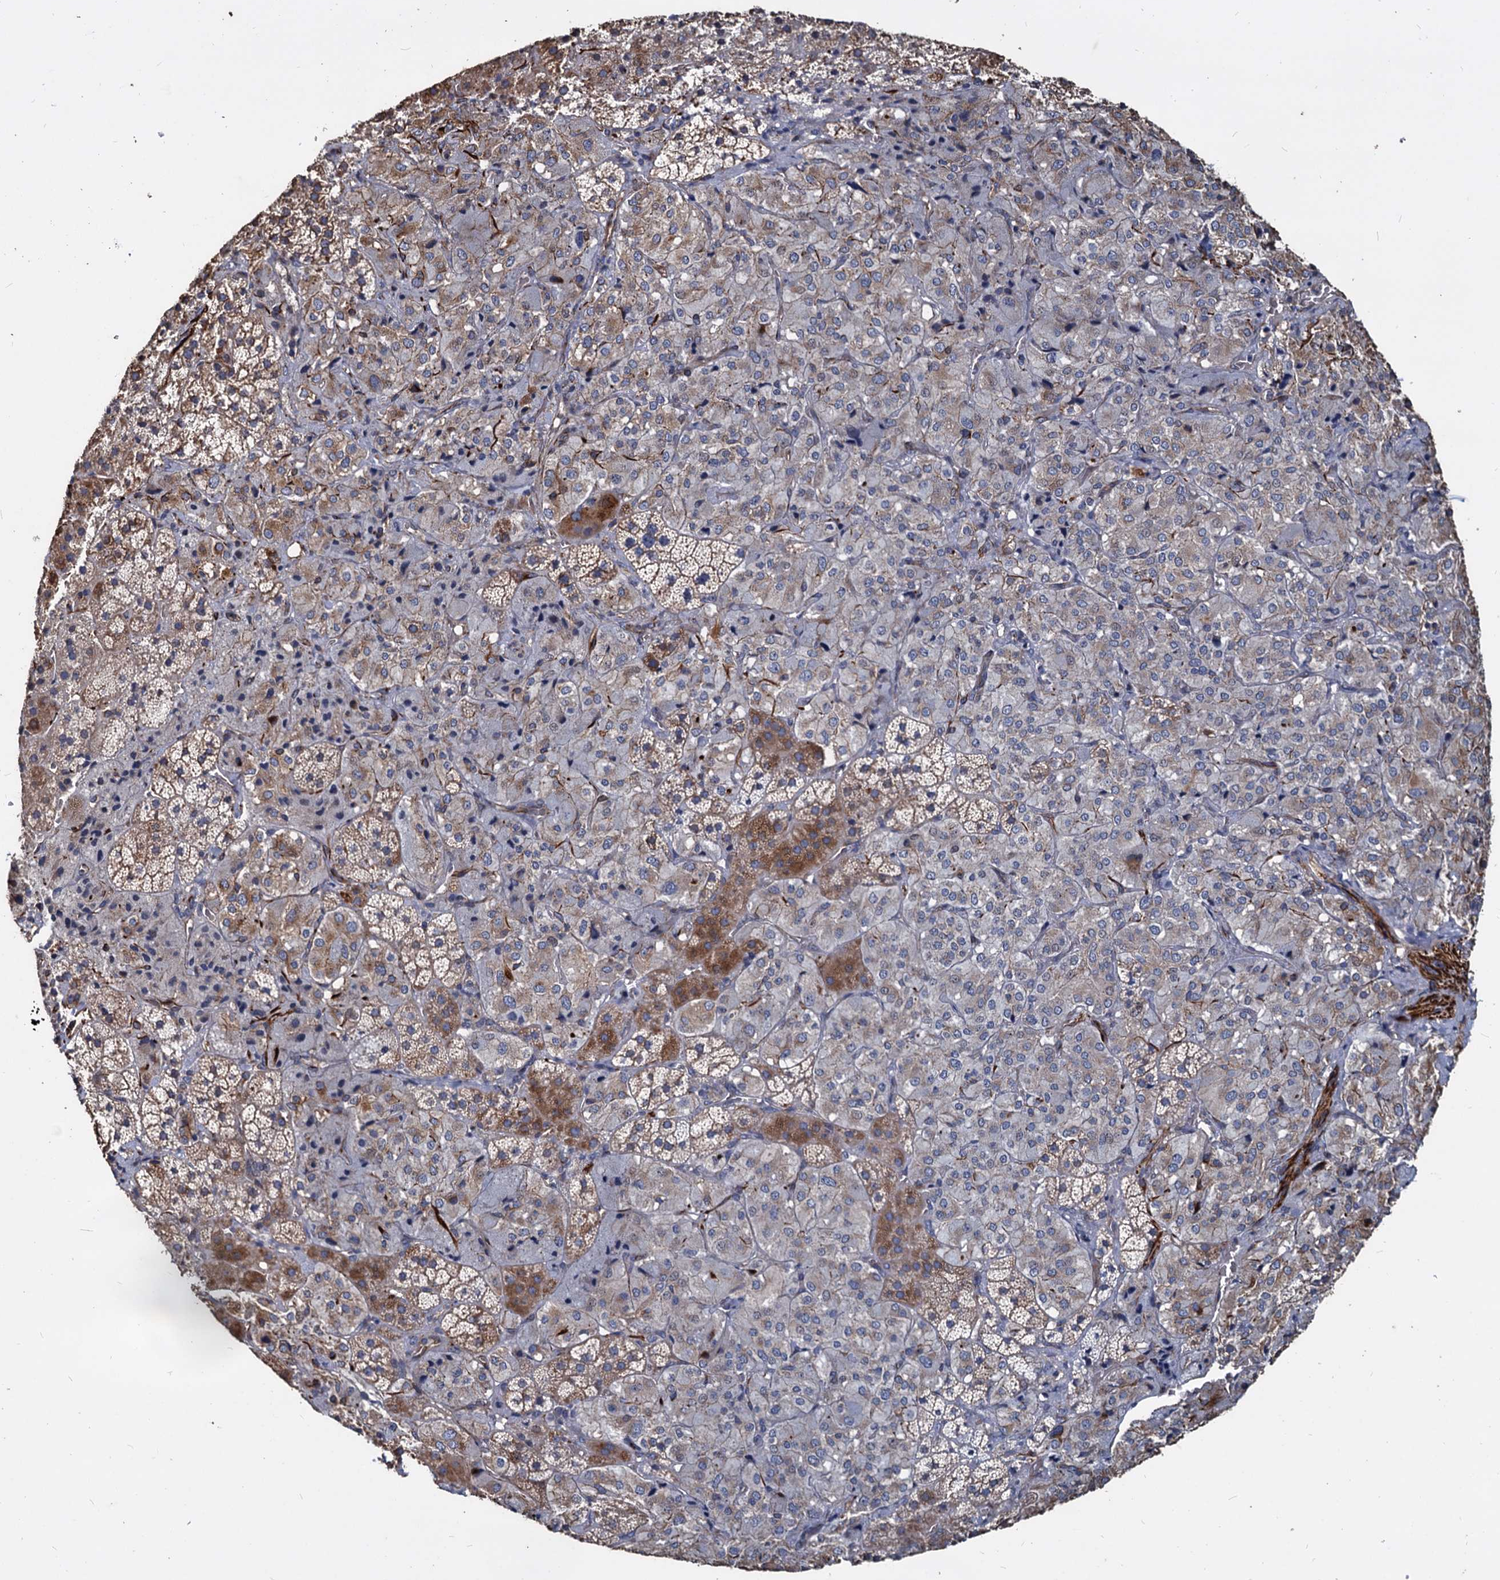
{"staining": {"intensity": "moderate", "quantity": "25%-75%", "location": "cytoplasmic/membranous"}, "tissue": "adrenal gland", "cell_type": "Glandular cells", "image_type": "normal", "snomed": [{"axis": "morphology", "description": "Normal tissue, NOS"}, {"axis": "topography", "description": "Adrenal gland"}], "caption": "Immunohistochemical staining of benign adrenal gland displays medium levels of moderate cytoplasmic/membranous staining in approximately 25%-75% of glandular cells.", "gene": "DEPDC4", "patient": {"sex": "female", "age": 44}}